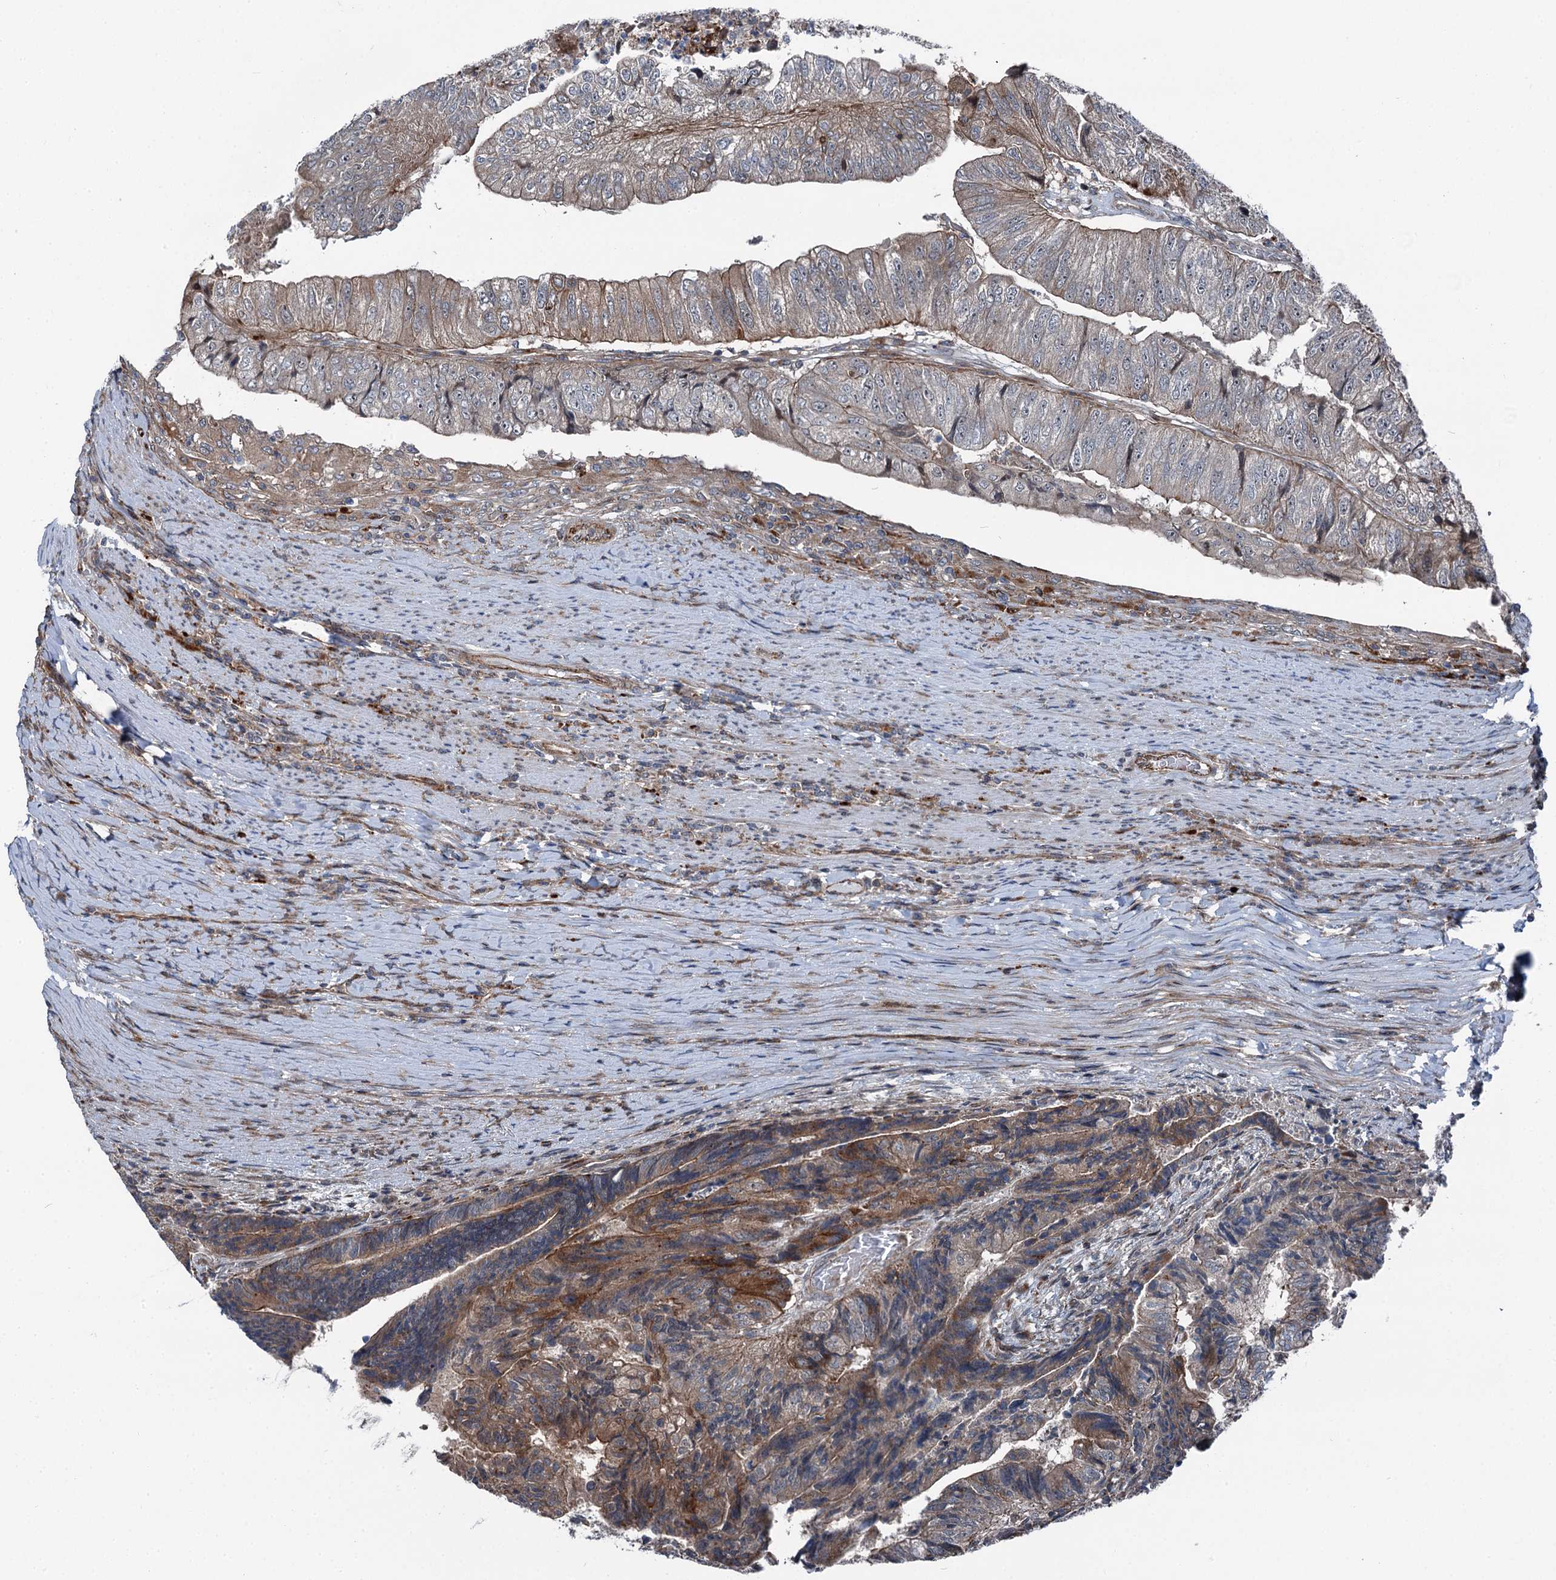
{"staining": {"intensity": "moderate", "quantity": "<25%", "location": "cytoplasmic/membranous"}, "tissue": "colorectal cancer", "cell_type": "Tumor cells", "image_type": "cancer", "snomed": [{"axis": "morphology", "description": "Adenocarcinoma, NOS"}, {"axis": "topography", "description": "Colon"}], "caption": "Immunohistochemistry (IHC) histopathology image of human adenocarcinoma (colorectal) stained for a protein (brown), which exhibits low levels of moderate cytoplasmic/membranous staining in about <25% of tumor cells.", "gene": "POLR1D", "patient": {"sex": "female", "age": 67}}